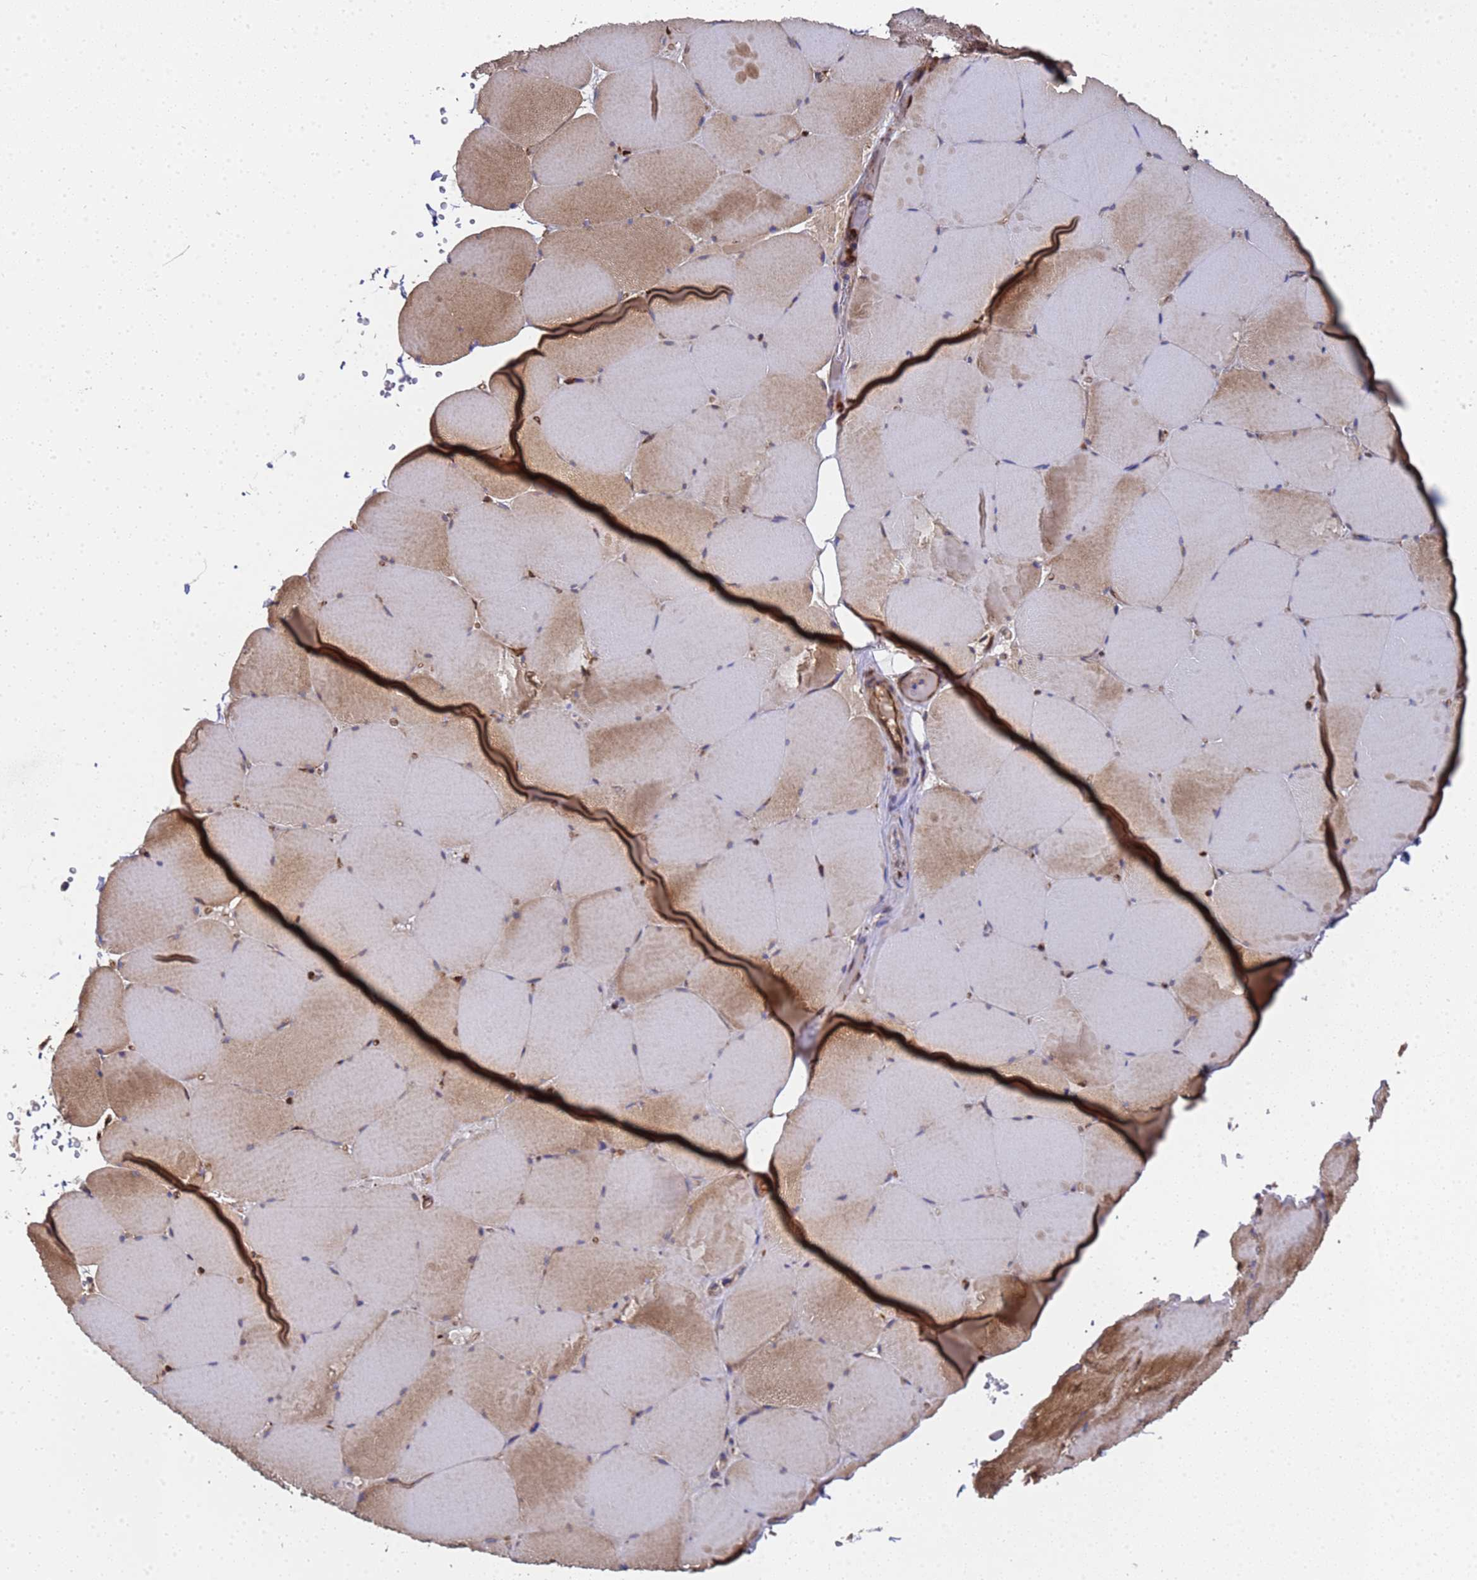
{"staining": {"intensity": "moderate", "quantity": "25%-75%", "location": "cytoplasmic/membranous"}, "tissue": "skeletal muscle", "cell_type": "Myocytes", "image_type": "normal", "snomed": [{"axis": "morphology", "description": "Normal tissue, NOS"}, {"axis": "topography", "description": "Skeletal muscle"}, {"axis": "topography", "description": "Head-Neck"}], "caption": "This histopathology image demonstrates IHC staining of unremarkable skeletal muscle, with medium moderate cytoplasmic/membranous positivity in about 25%-75% of myocytes.", "gene": "MOCS1", "patient": {"sex": "male", "age": 66}}